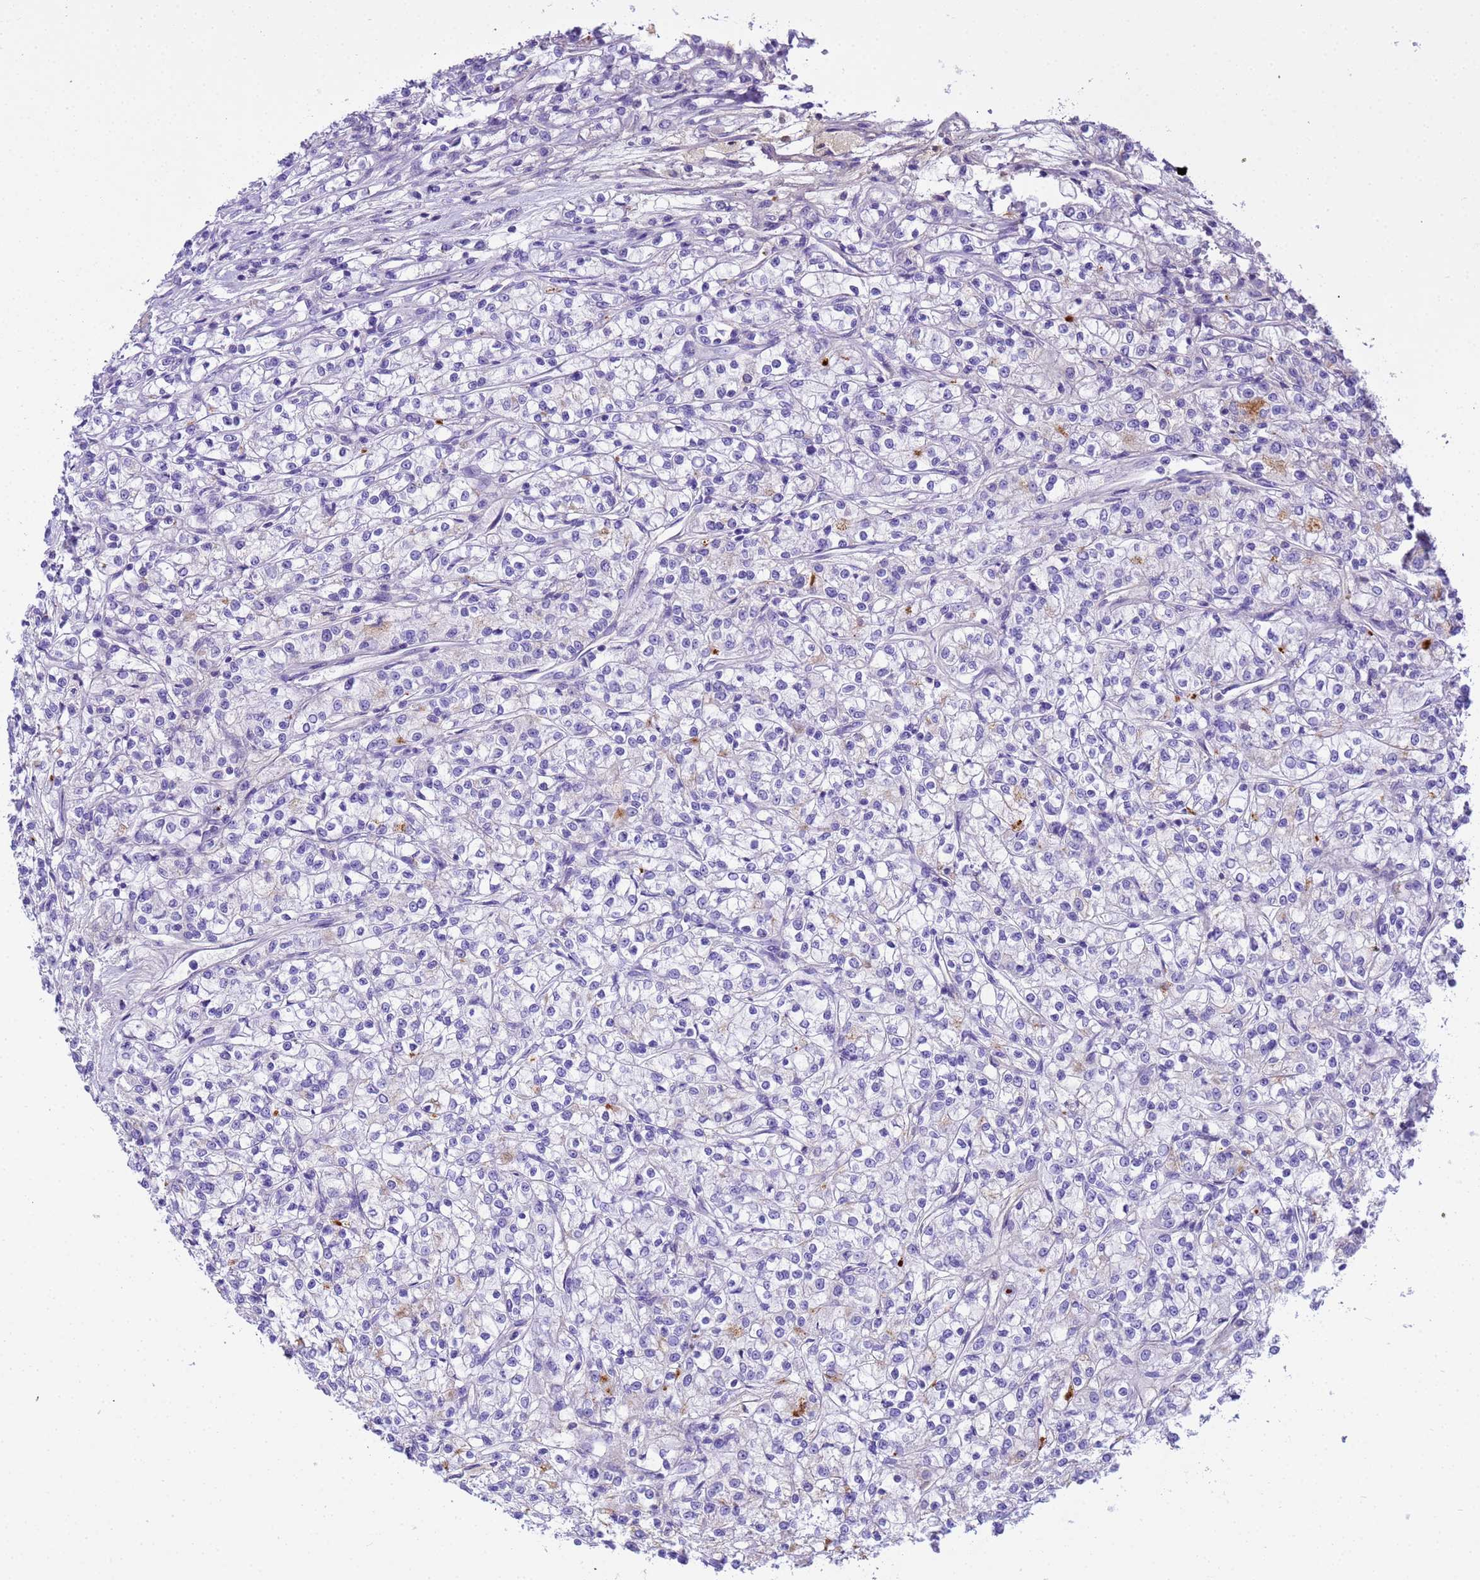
{"staining": {"intensity": "negative", "quantity": "none", "location": "none"}, "tissue": "renal cancer", "cell_type": "Tumor cells", "image_type": "cancer", "snomed": [{"axis": "morphology", "description": "Adenocarcinoma, NOS"}, {"axis": "topography", "description": "Kidney"}], "caption": "High power microscopy histopathology image of an immunohistochemistry (IHC) histopathology image of renal cancer (adenocarcinoma), revealing no significant staining in tumor cells.", "gene": "CFHR2", "patient": {"sex": "female", "age": 59}}